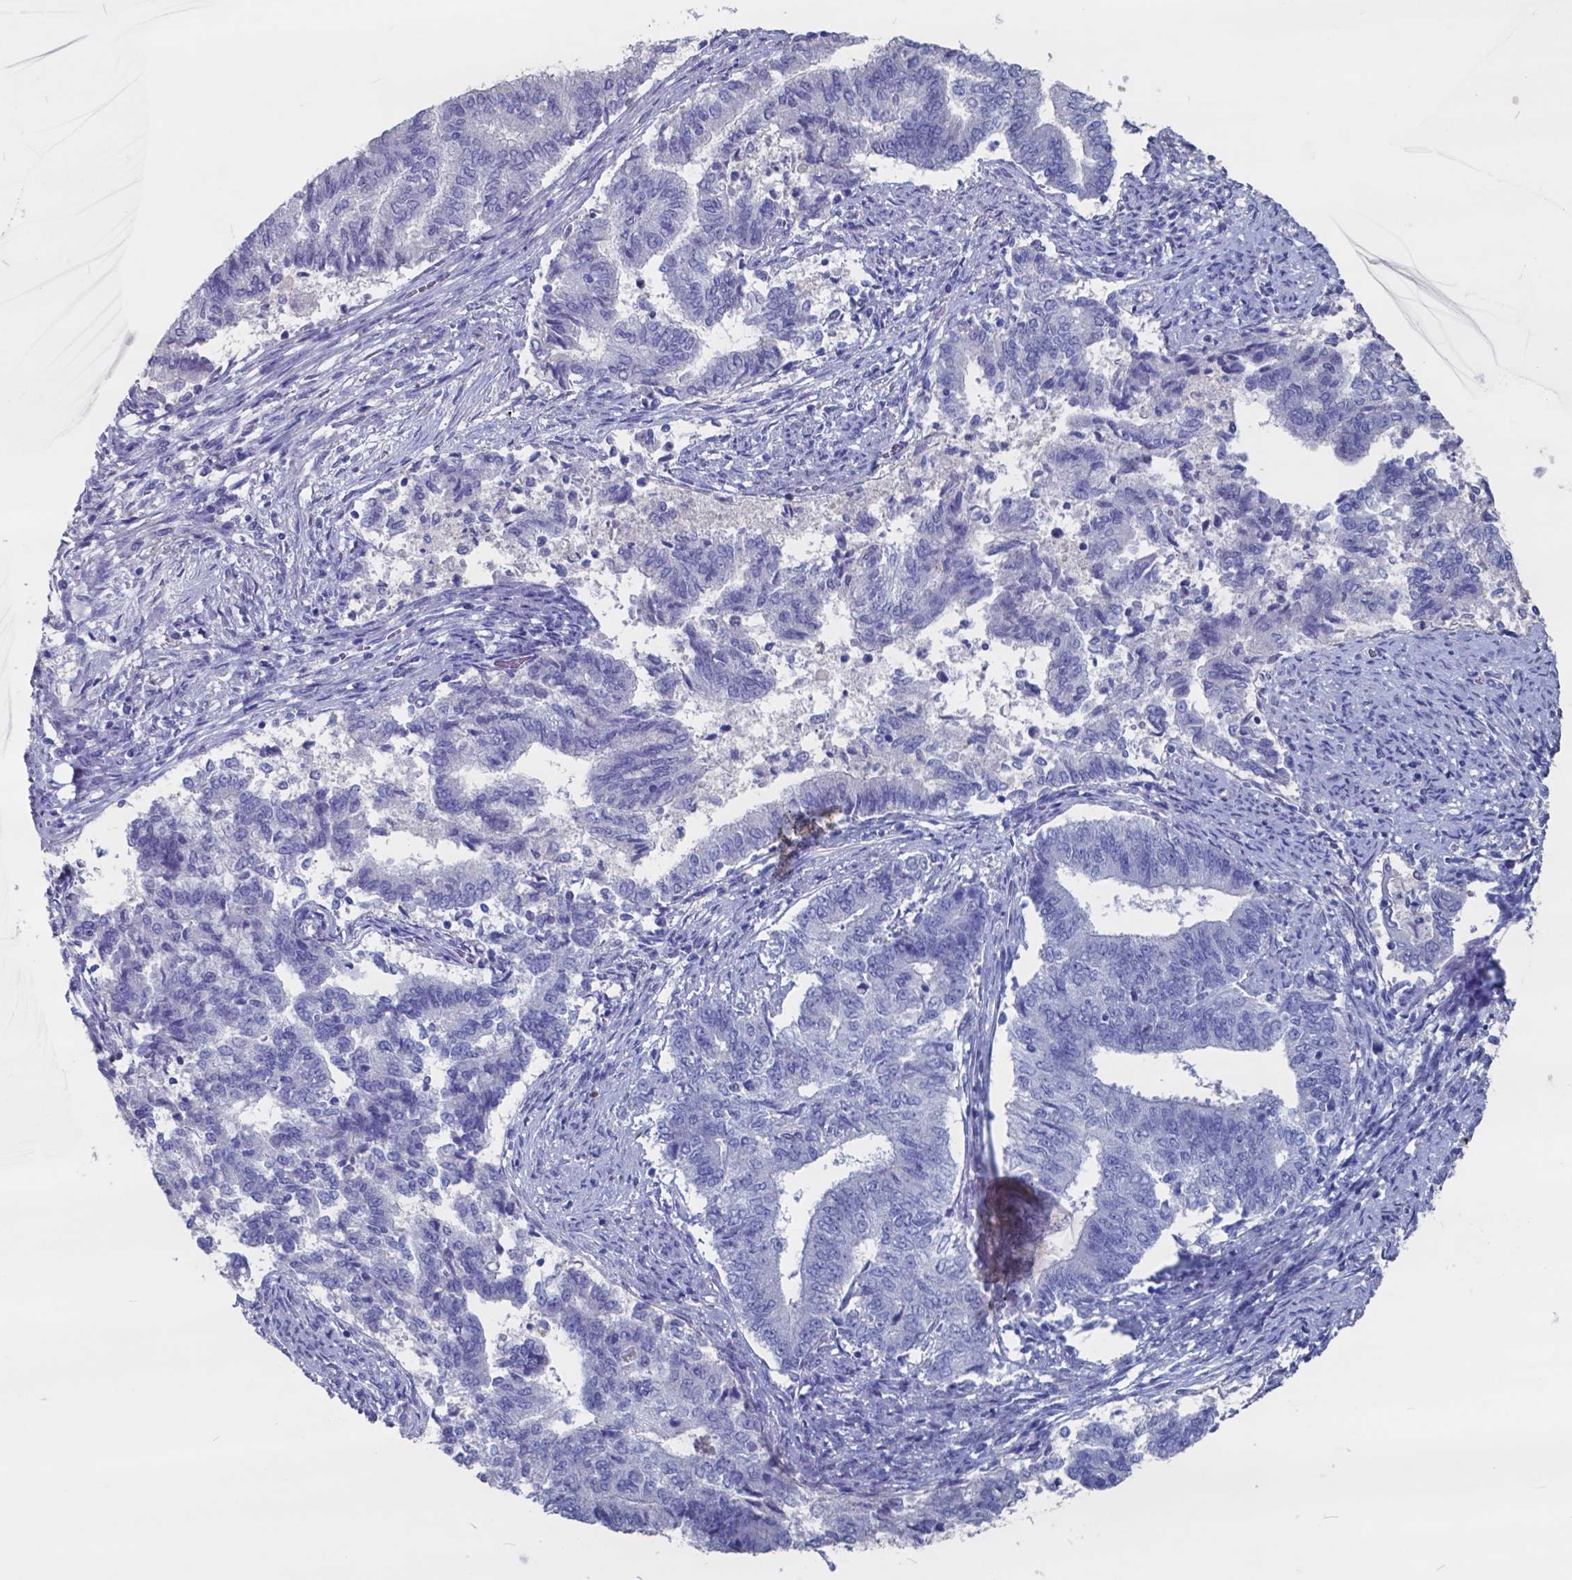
{"staining": {"intensity": "negative", "quantity": "none", "location": "none"}, "tissue": "endometrial cancer", "cell_type": "Tumor cells", "image_type": "cancer", "snomed": [{"axis": "morphology", "description": "Adenocarcinoma, NOS"}, {"axis": "topography", "description": "Endometrium"}], "caption": "Tumor cells are negative for protein expression in human adenocarcinoma (endometrial).", "gene": "TTR", "patient": {"sex": "female", "age": 65}}